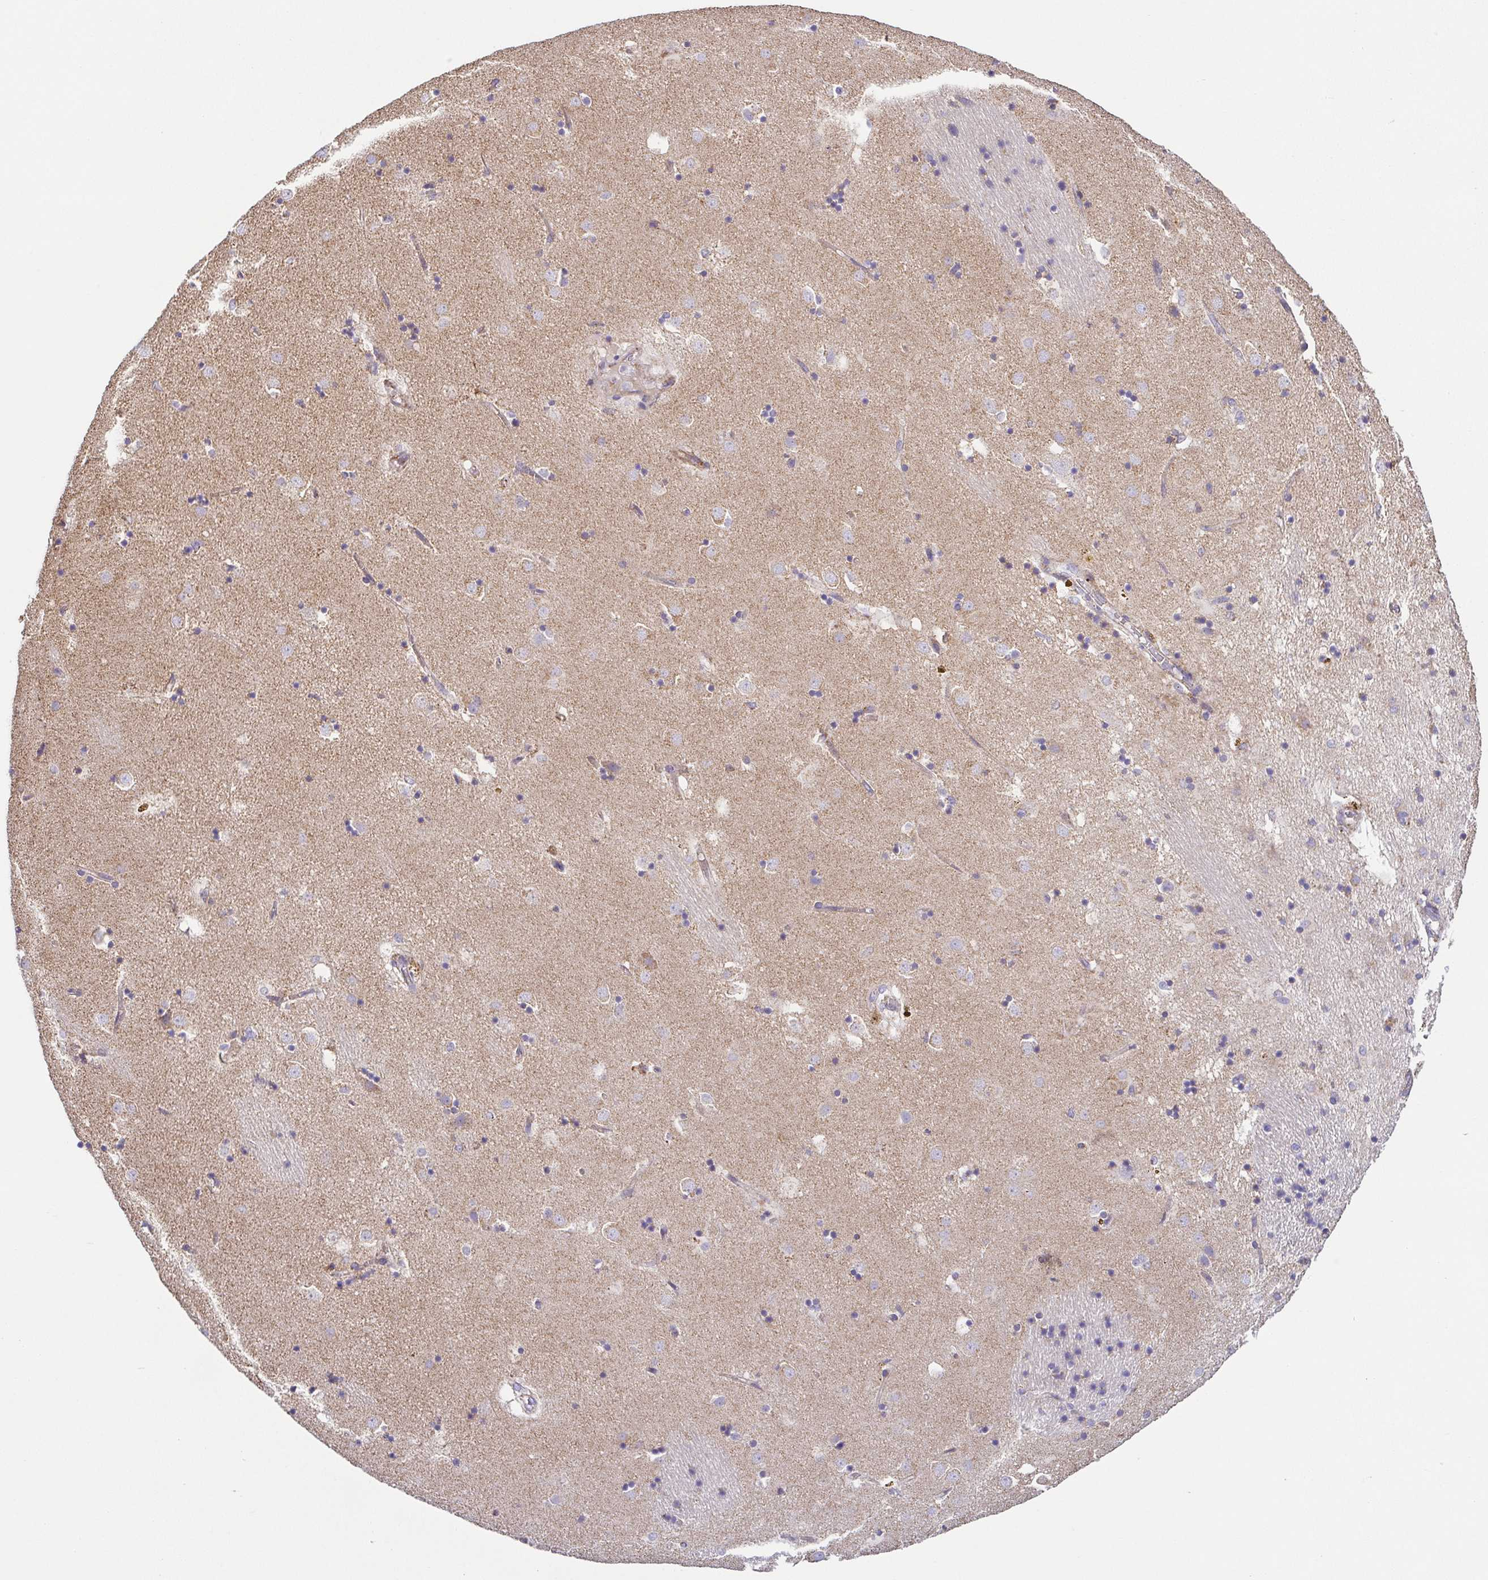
{"staining": {"intensity": "moderate", "quantity": "<25%", "location": "cytoplasmic/membranous"}, "tissue": "caudate", "cell_type": "Glial cells", "image_type": "normal", "snomed": [{"axis": "morphology", "description": "Normal tissue, NOS"}, {"axis": "topography", "description": "Lateral ventricle wall"}], "caption": "Moderate cytoplasmic/membranous protein staining is identified in about <25% of glial cells in caudate. (DAB (3,3'-diaminobenzidine) IHC with brightfield microscopy, high magnification).", "gene": "GINM1", "patient": {"sex": "male", "age": 58}}